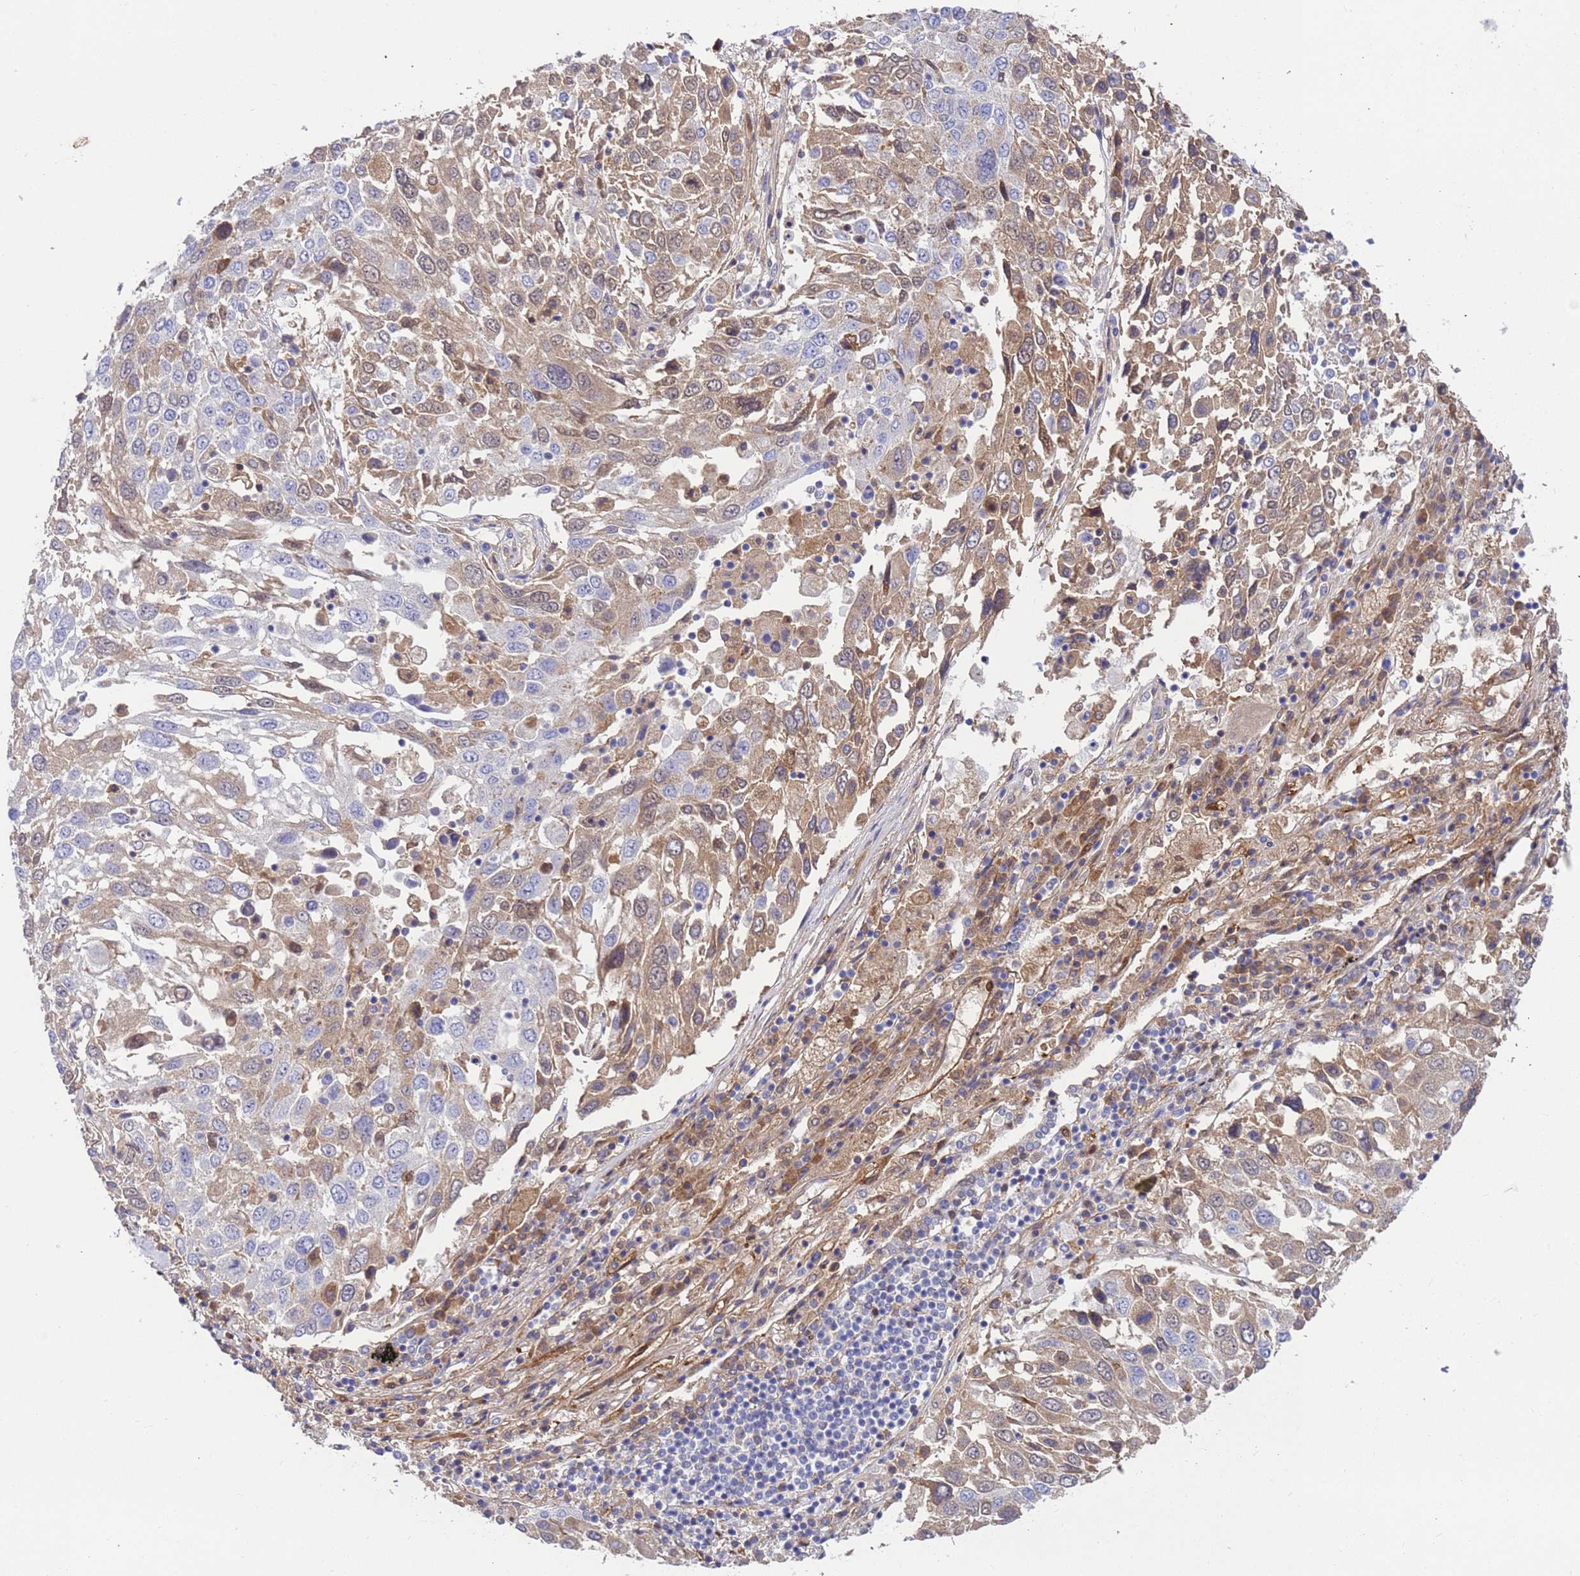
{"staining": {"intensity": "moderate", "quantity": "25%-75%", "location": "cytoplasmic/membranous,nuclear"}, "tissue": "lung cancer", "cell_type": "Tumor cells", "image_type": "cancer", "snomed": [{"axis": "morphology", "description": "Squamous cell carcinoma, NOS"}, {"axis": "topography", "description": "Lung"}], "caption": "The histopathology image displays immunohistochemical staining of lung squamous cell carcinoma. There is moderate cytoplasmic/membranous and nuclear expression is seen in approximately 25%-75% of tumor cells. The staining was performed using DAB to visualize the protein expression in brown, while the nuclei were stained in blue with hematoxylin (Magnification: 20x).", "gene": "FOXRED1", "patient": {"sex": "male", "age": 65}}